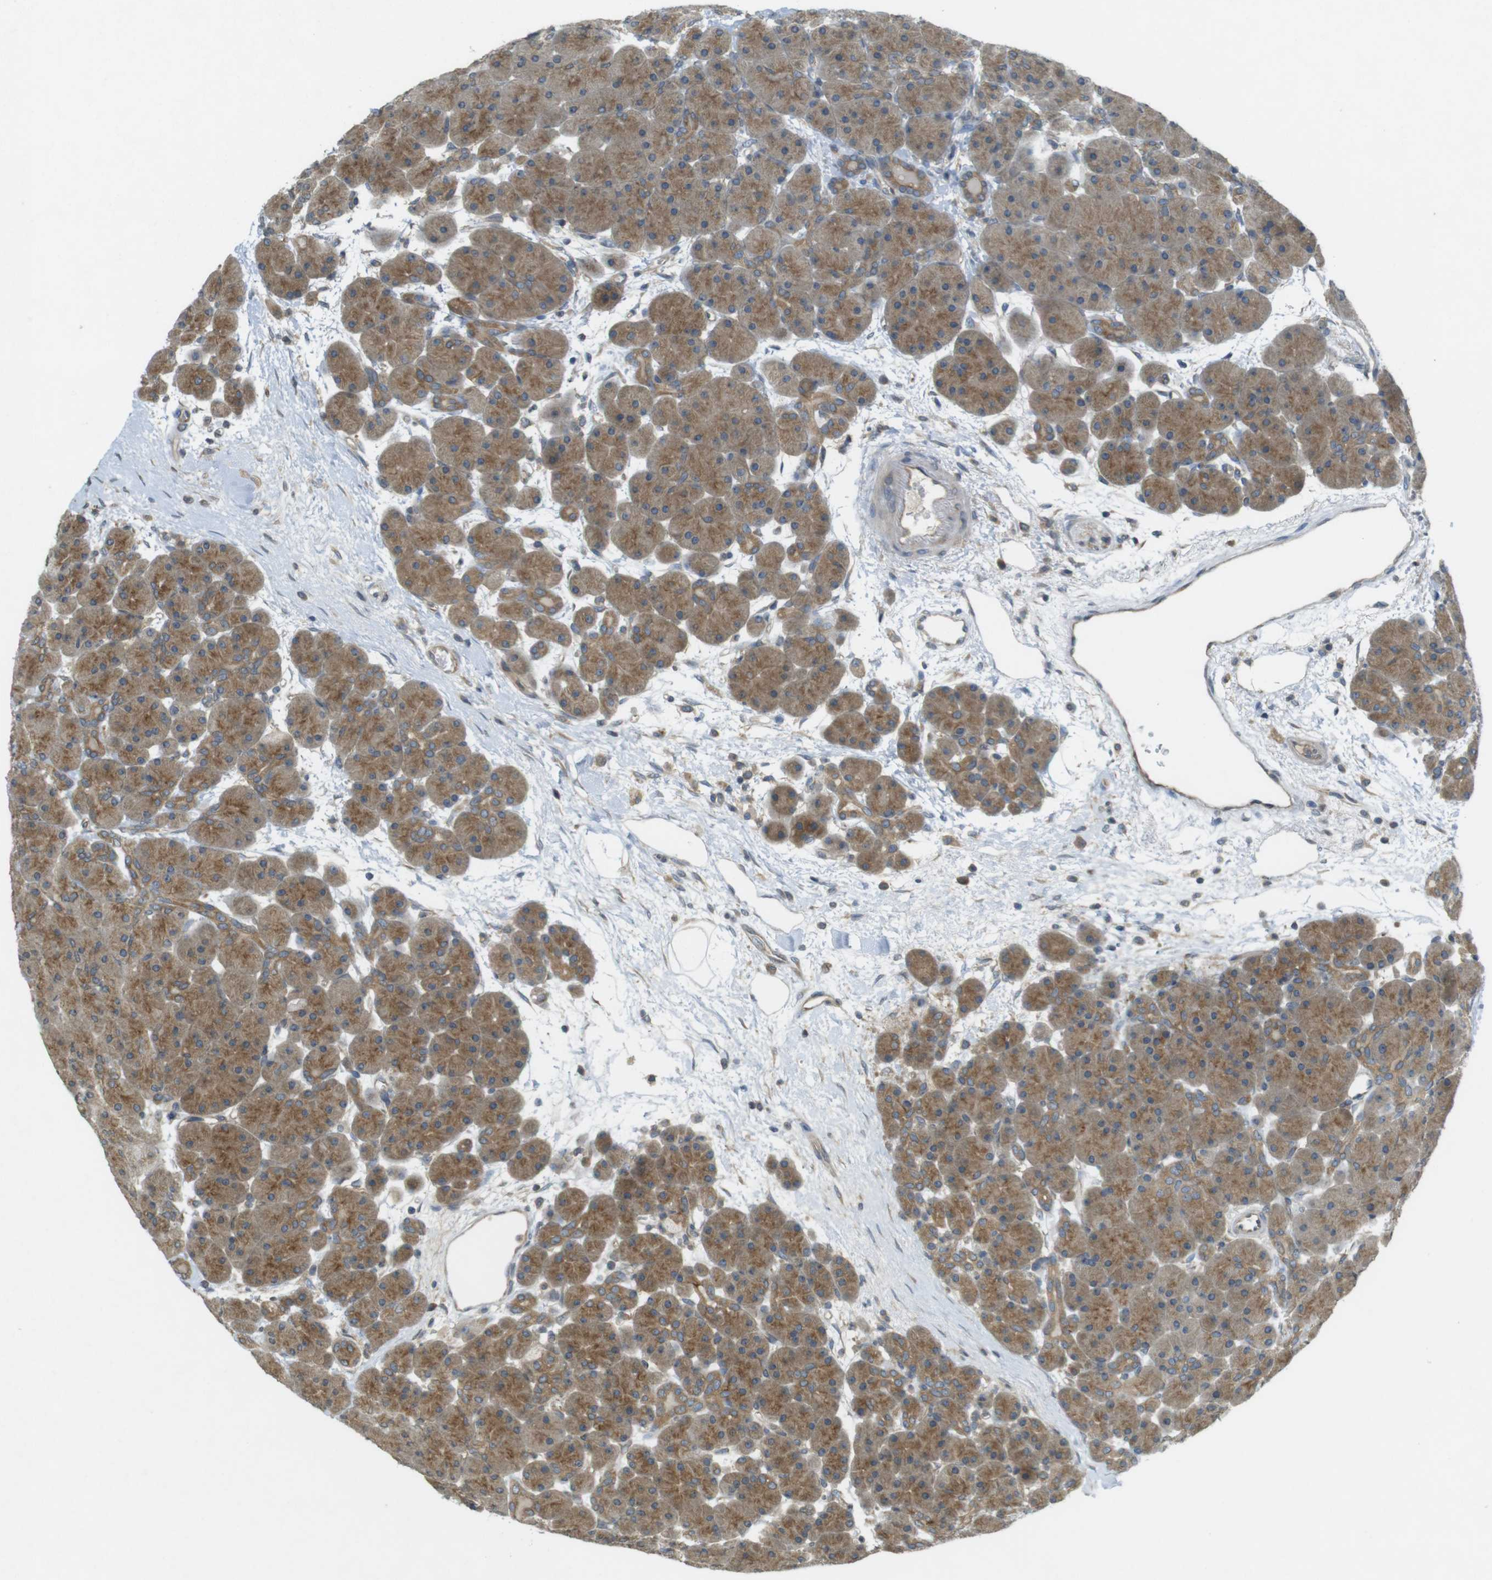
{"staining": {"intensity": "moderate", "quantity": ">75%", "location": "cytoplasmic/membranous"}, "tissue": "pancreas", "cell_type": "Exocrine glandular cells", "image_type": "normal", "snomed": [{"axis": "morphology", "description": "Normal tissue, NOS"}, {"axis": "topography", "description": "Pancreas"}], "caption": "Human pancreas stained with a brown dye demonstrates moderate cytoplasmic/membranous positive expression in about >75% of exocrine glandular cells.", "gene": "KIF5B", "patient": {"sex": "male", "age": 66}}